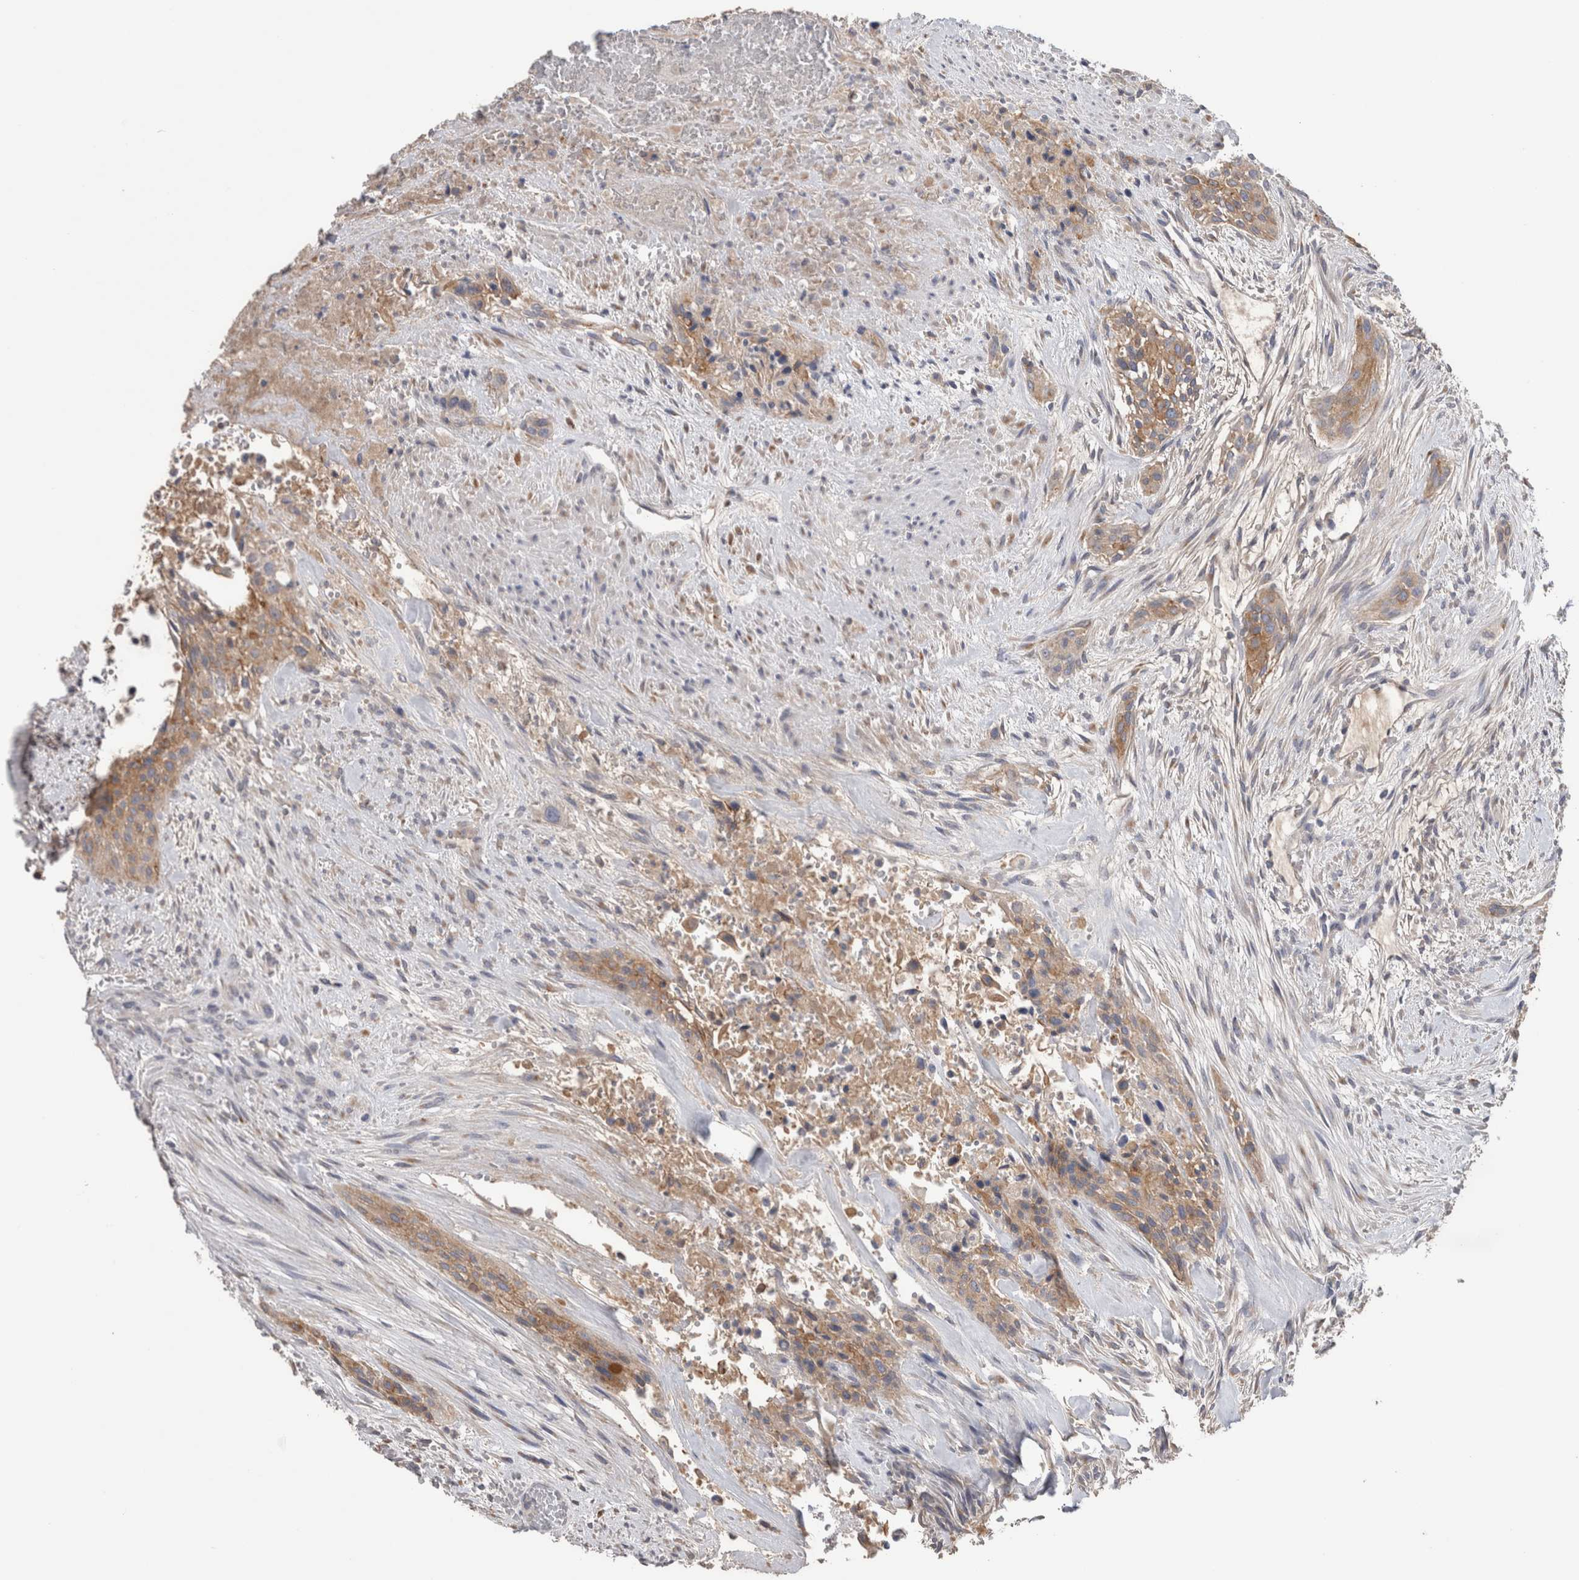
{"staining": {"intensity": "weak", "quantity": ">75%", "location": "cytoplasmic/membranous"}, "tissue": "urothelial cancer", "cell_type": "Tumor cells", "image_type": "cancer", "snomed": [{"axis": "morphology", "description": "Urothelial carcinoma, High grade"}, {"axis": "topography", "description": "Urinary bladder"}], "caption": "High-grade urothelial carcinoma stained with a protein marker demonstrates weak staining in tumor cells.", "gene": "PPP3CC", "patient": {"sex": "male", "age": 35}}